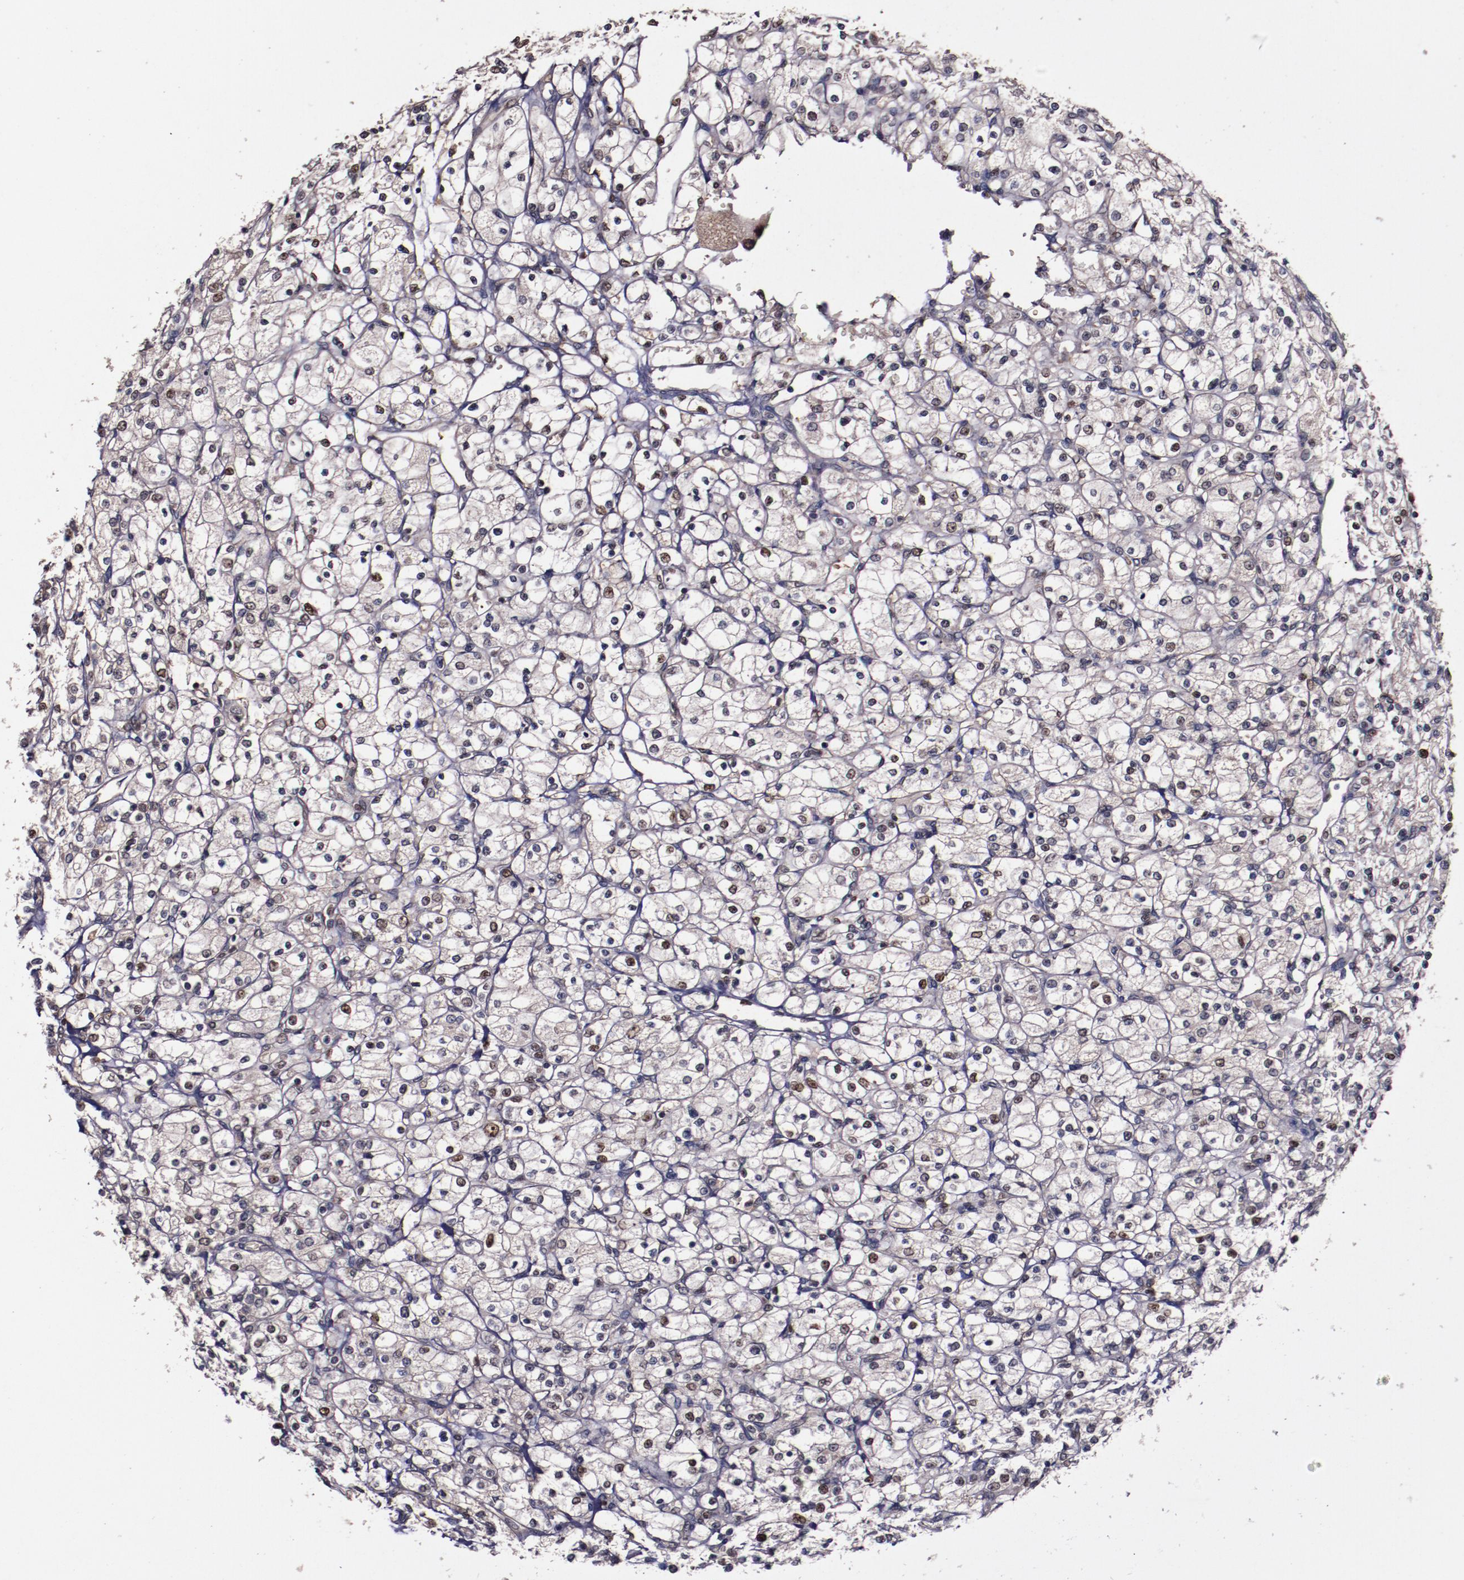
{"staining": {"intensity": "weak", "quantity": "<25%", "location": "nuclear"}, "tissue": "renal cancer", "cell_type": "Tumor cells", "image_type": "cancer", "snomed": [{"axis": "morphology", "description": "Adenocarcinoma, NOS"}, {"axis": "topography", "description": "Kidney"}], "caption": "Adenocarcinoma (renal) stained for a protein using IHC reveals no staining tumor cells.", "gene": "CHEK2", "patient": {"sex": "female", "age": 83}}